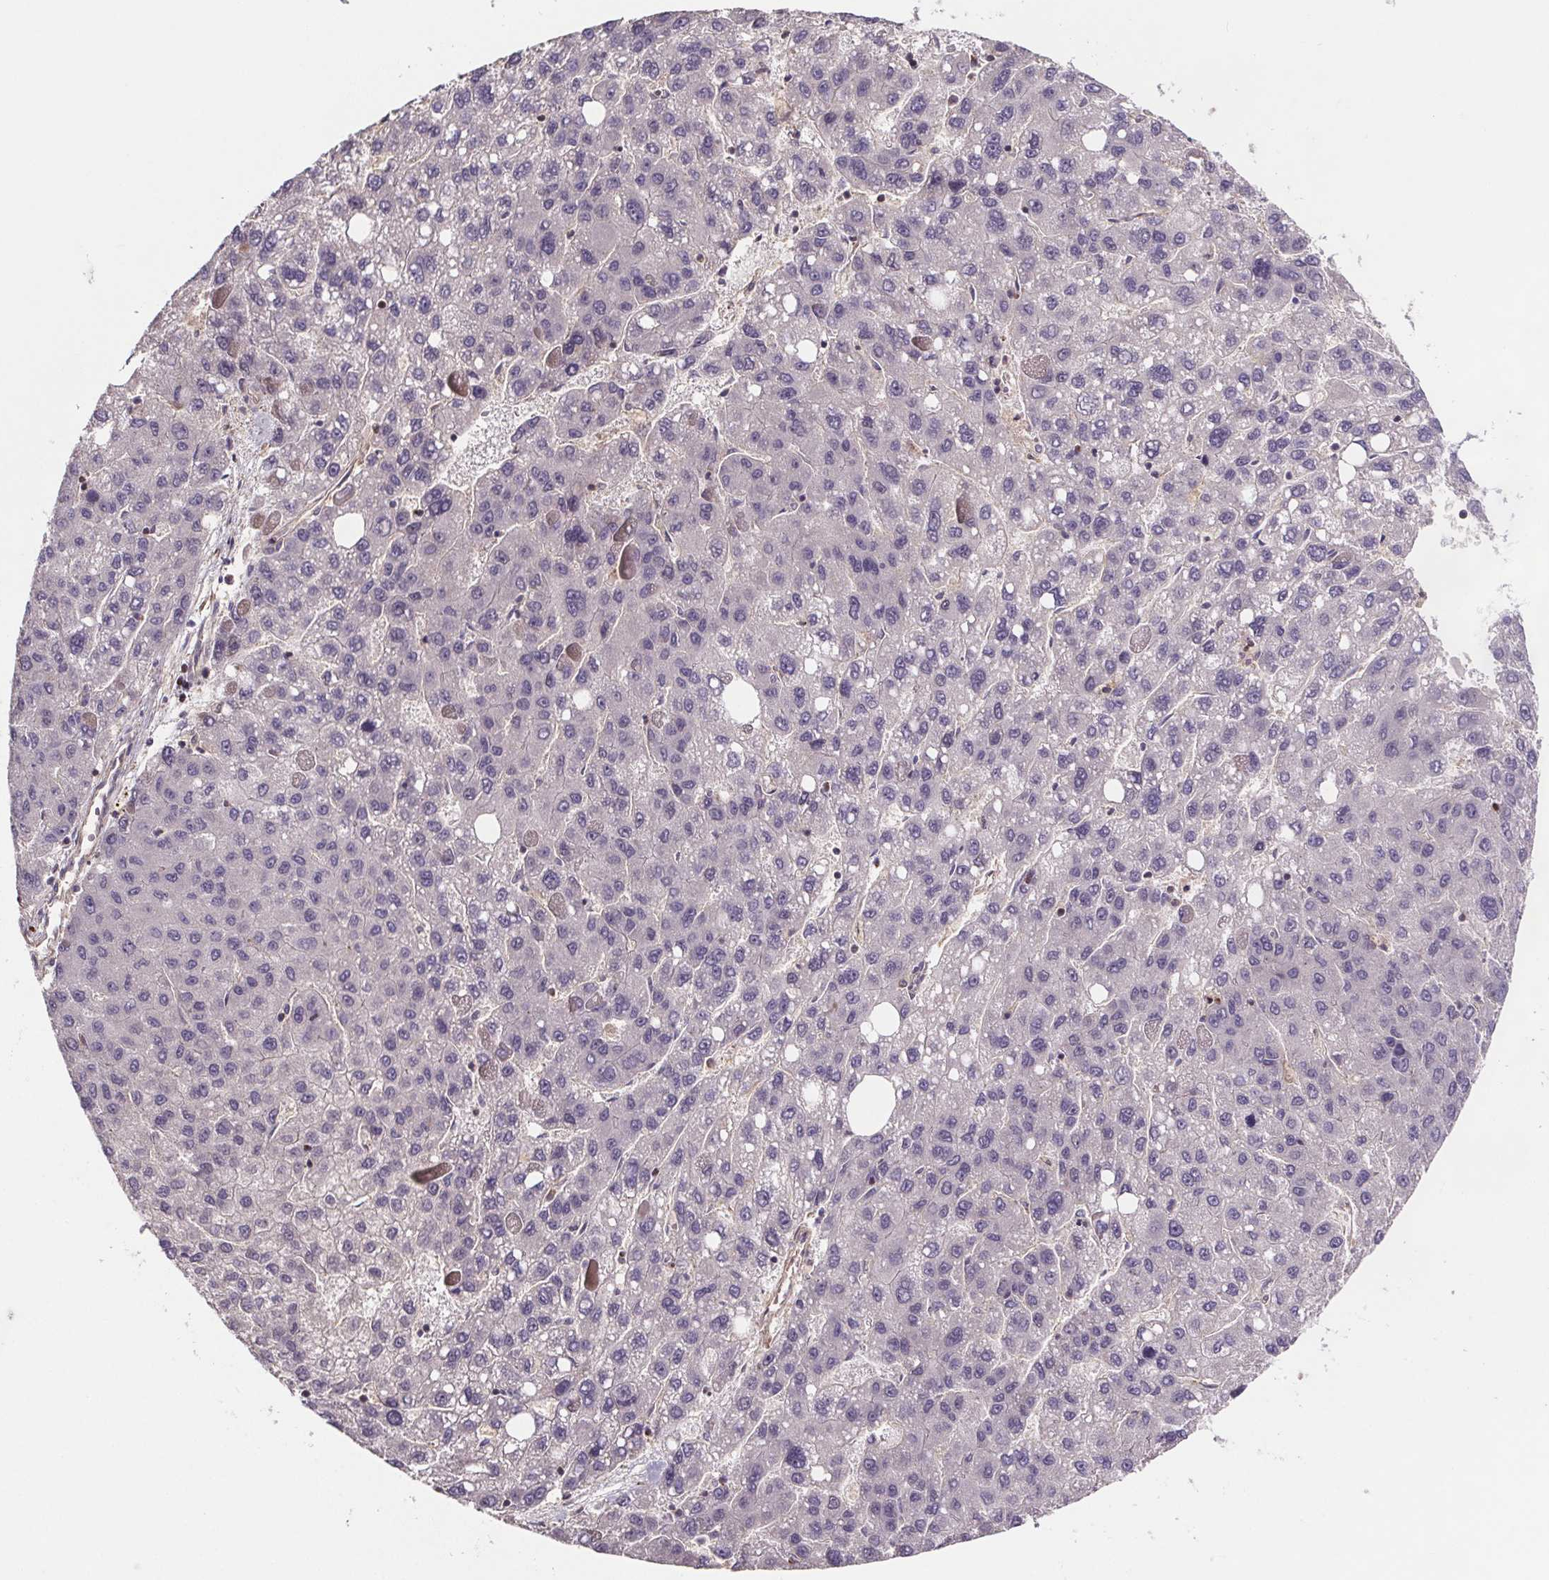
{"staining": {"intensity": "negative", "quantity": "none", "location": "none"}, "tissue": "liver cancer", "cell_type": "Tumor cells", "image_type": "cancer", "snomed": [{"axis": "morphology", "description": "Carcinoma, Hepatocellular, NOS"}, {"axis": "topography", "description": "Liver"}], "caption": "Immunohistochemical staining of liver cancer exhibits no significant staining in tumor cells.", "gene": "CLN3", "patient": {"sex": "female", "age": 82}}